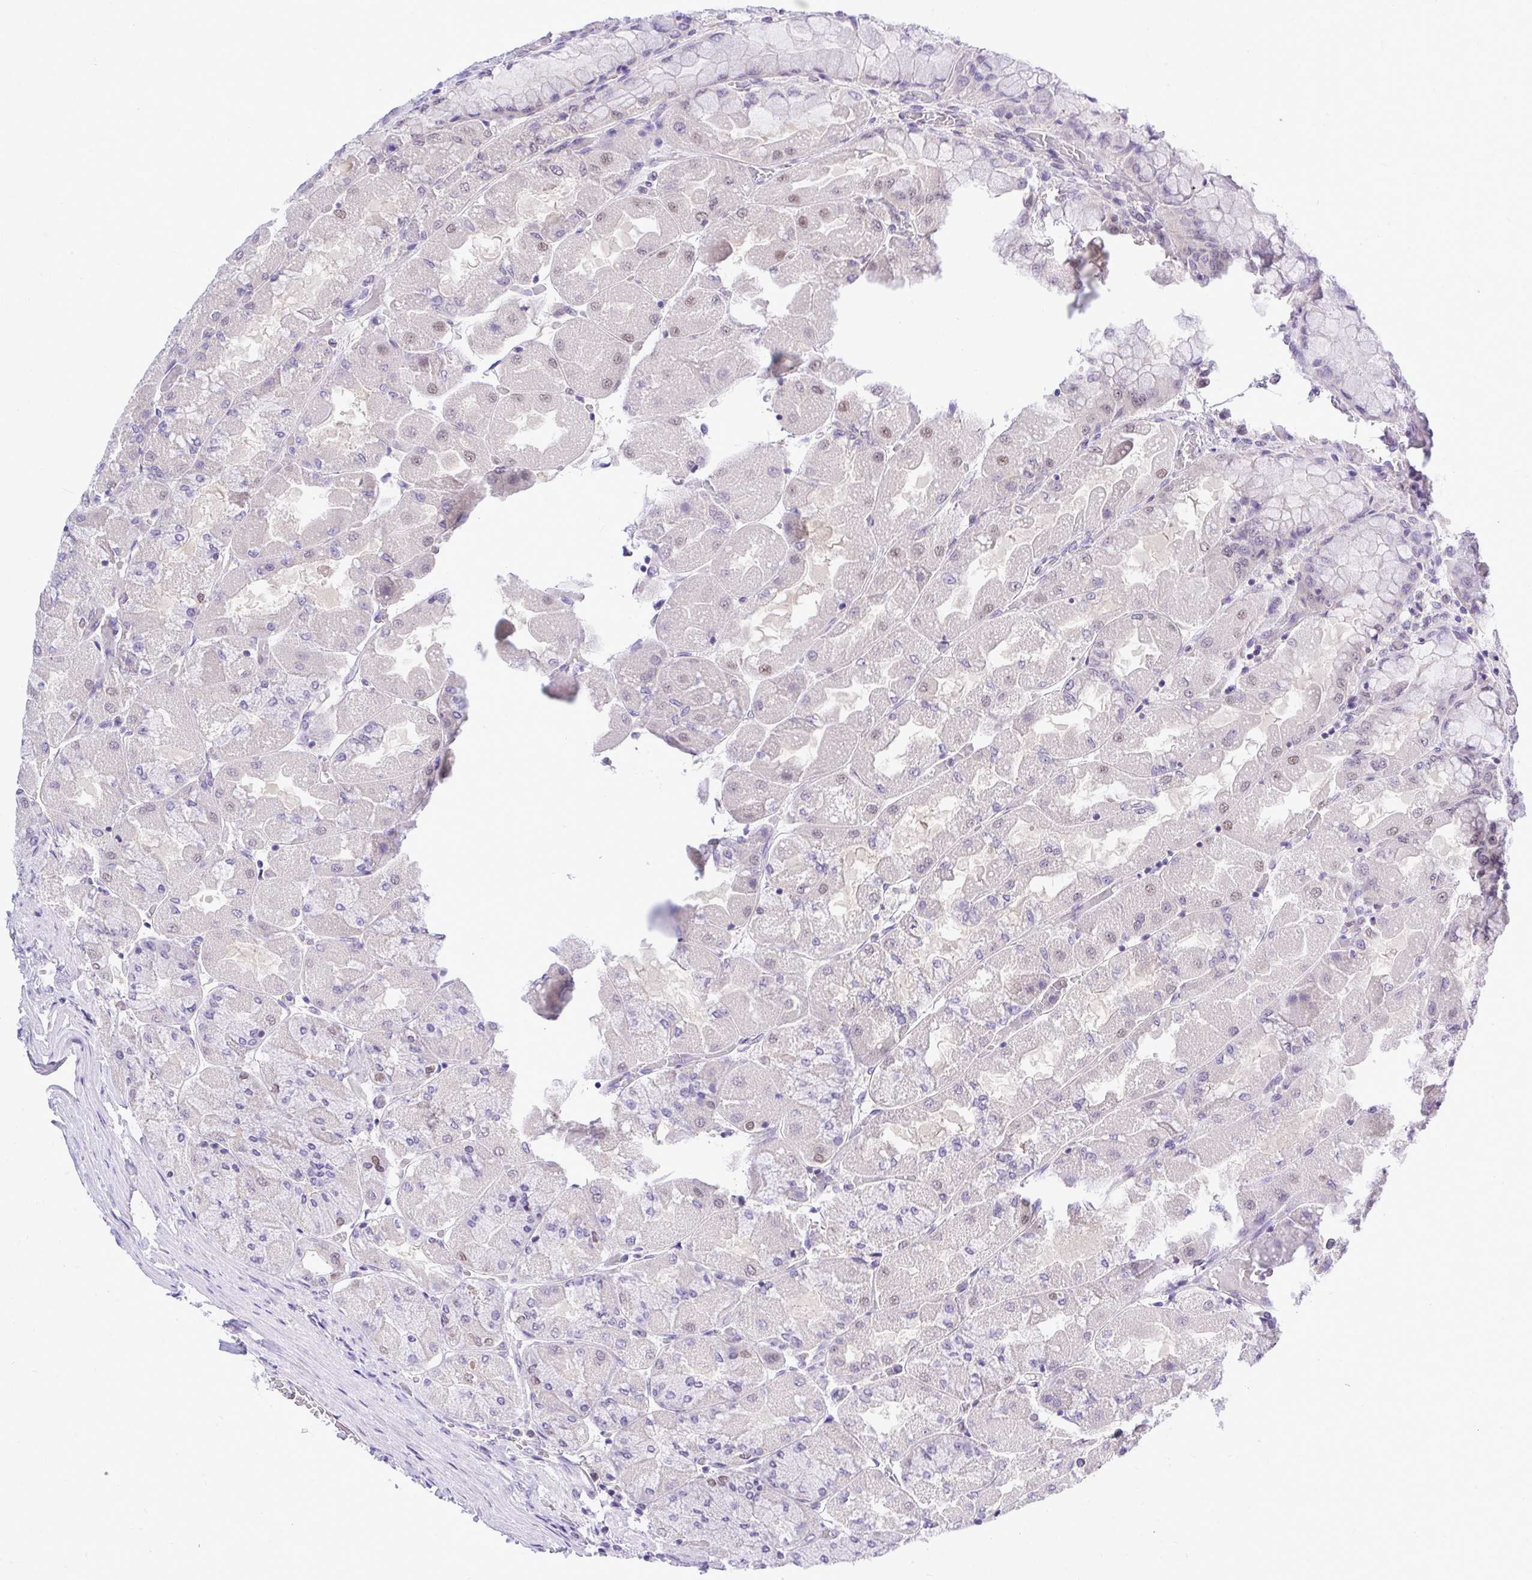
{"staining": {"intensity": "weak", "quantity": "<25%", "location": "nuclear"}, "tissue": "stomach", "cell_type": "Glandular cells", "image_type": "normal", "snomed": [{"axis": "morphology", "description": "Normal tissue, NOS"}, {"axis": "topography", "description": "Stomach"}], "caption": "DAB (3,3'-diaminobenzidine) immunohistochemical staining of benign human stomach displays no significant positivity in glandular cells.", "gene": "THOP1", "patient": {"sex": "female", "age": 61}}